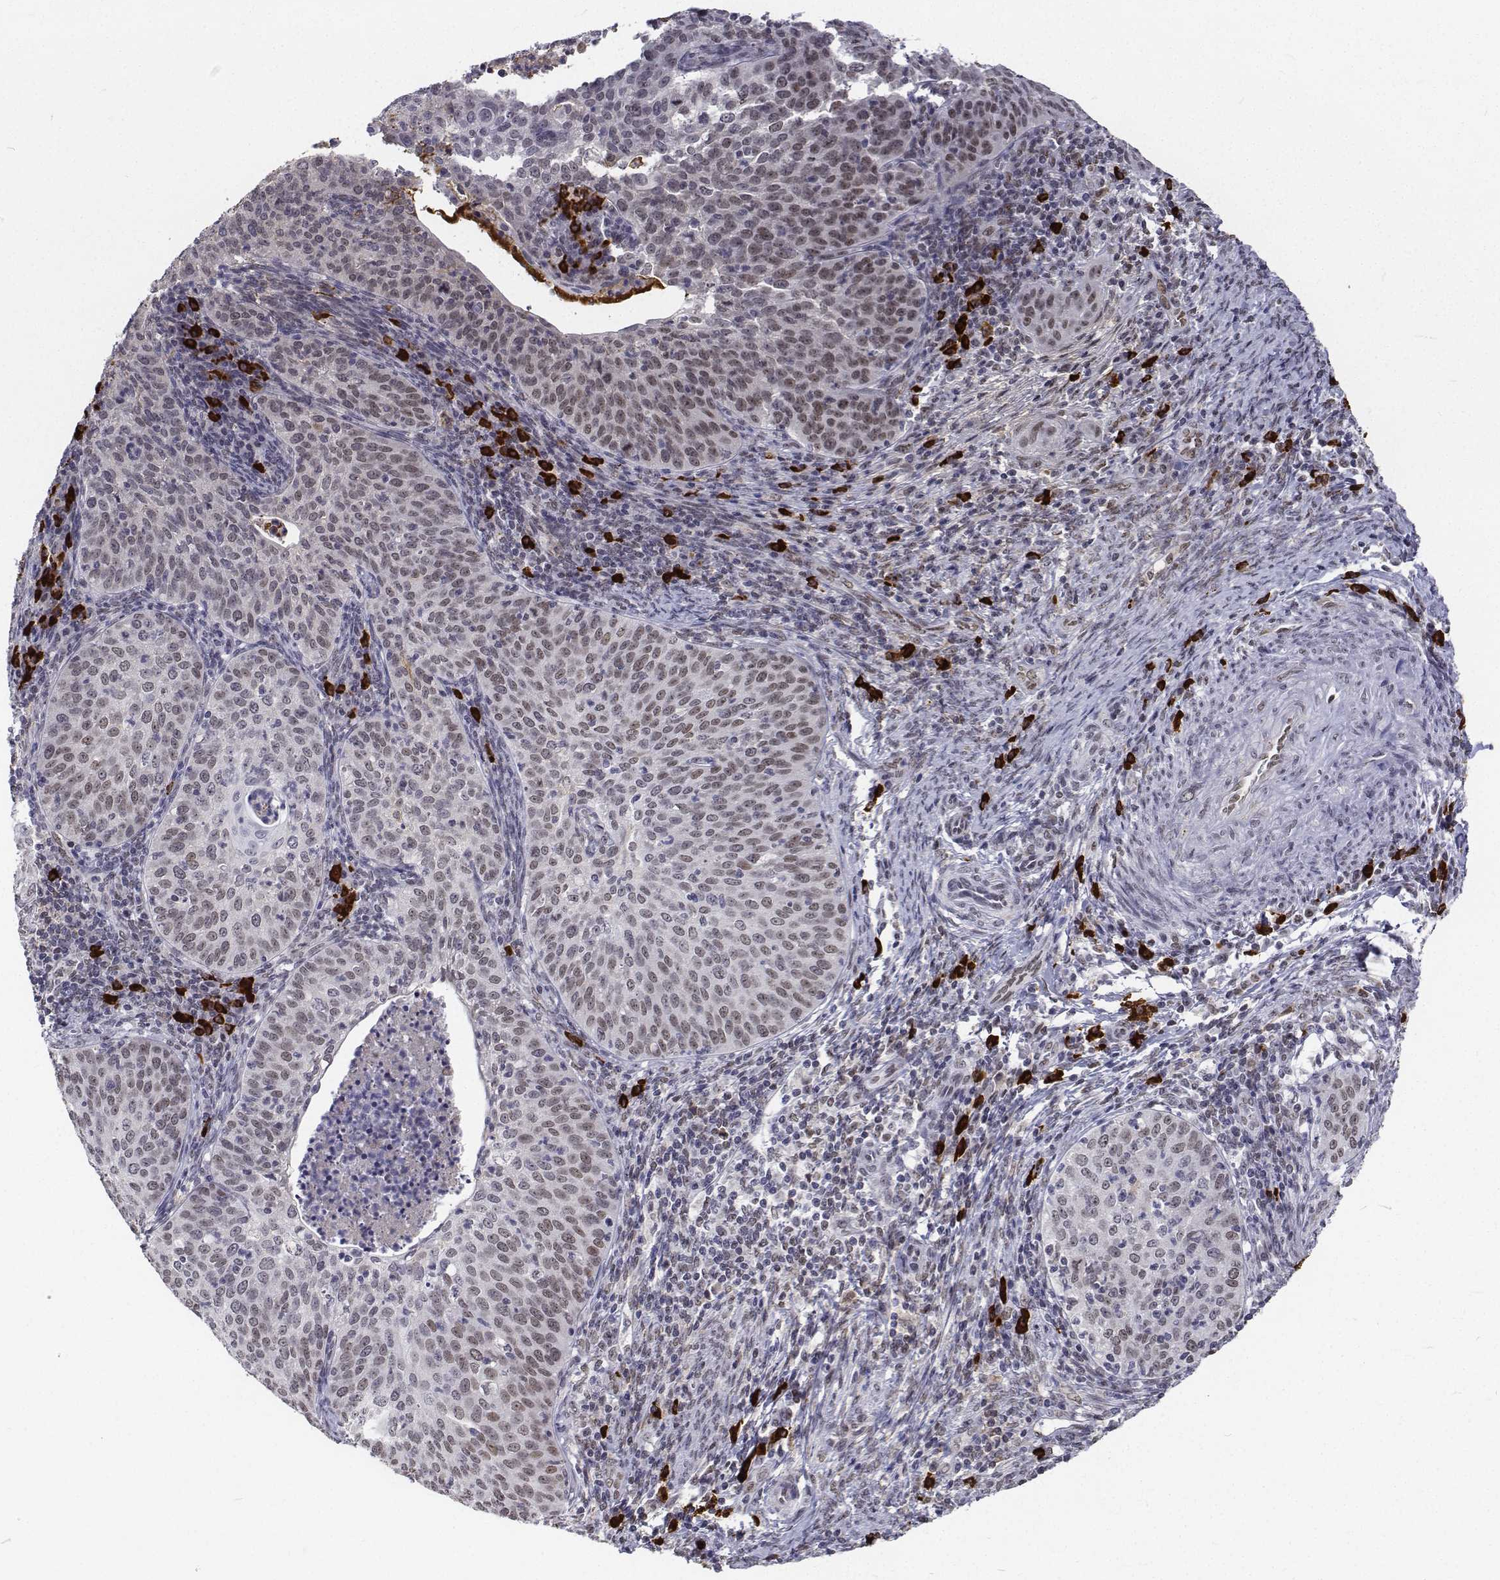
{"staining": {"intensity": "weak", "quantity": ">75%", "location": "nuclear"}, "tissue": "cervical cancer", "cell_type": "Tumor cells", "image_type": "cancer", "snomed": [{"axis": "morphology", "description": "Squamous cell carcinoma, NOS"}, {"axis": "topography", "description": "Cervix"}], "caption": "Immunohistochemical staining of cervical squamous cell carcinoma shows low levels of weak nuclear protein staining in about >75% of tumor cells. Nuclei are stained in blue.", "gene": "ATRX", "patient": {"sex": "female", "age": 30}}